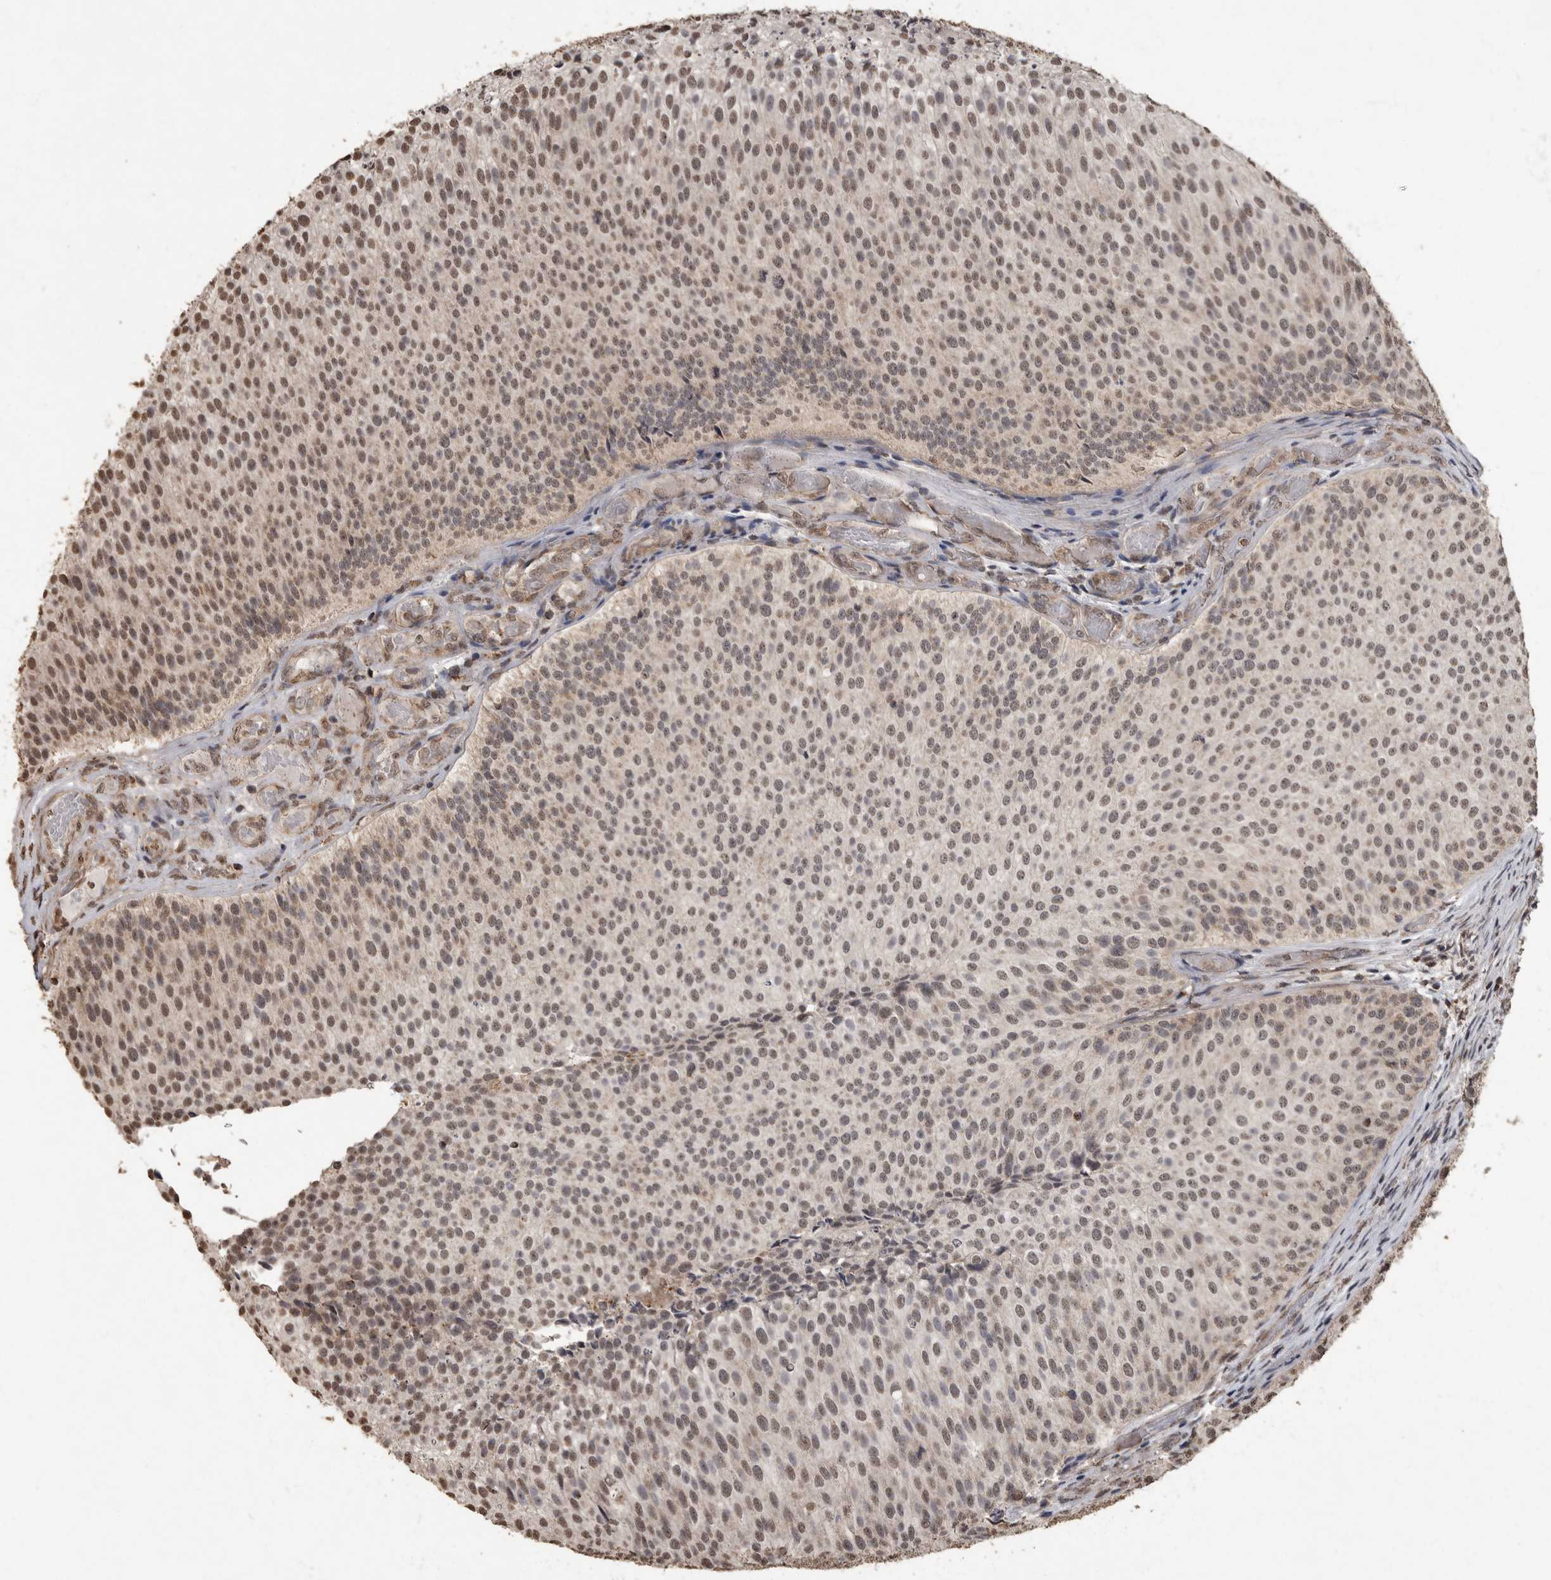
{"staining": {"intensity": "moderate", "quantity": ">75%", "location": "nuclear"}, "tissue": "urothelial cancer", "cell_type": "Tumor cells", "image_type": "cancer", "snomed": [{"axis": "morphology", "description": "Urothelial carcinoma, Low grade"}, {"axis": "topography", "description": "Urinary bladder"}], "caption": "Brown immunohistochemical staining in urothelial carcinoma (low-grade) demonstrates moderate nuclear staining in approximately >75% of tumor cells.", "gene": "MAFG", "patient": {"sex": "male", "age": 86}}